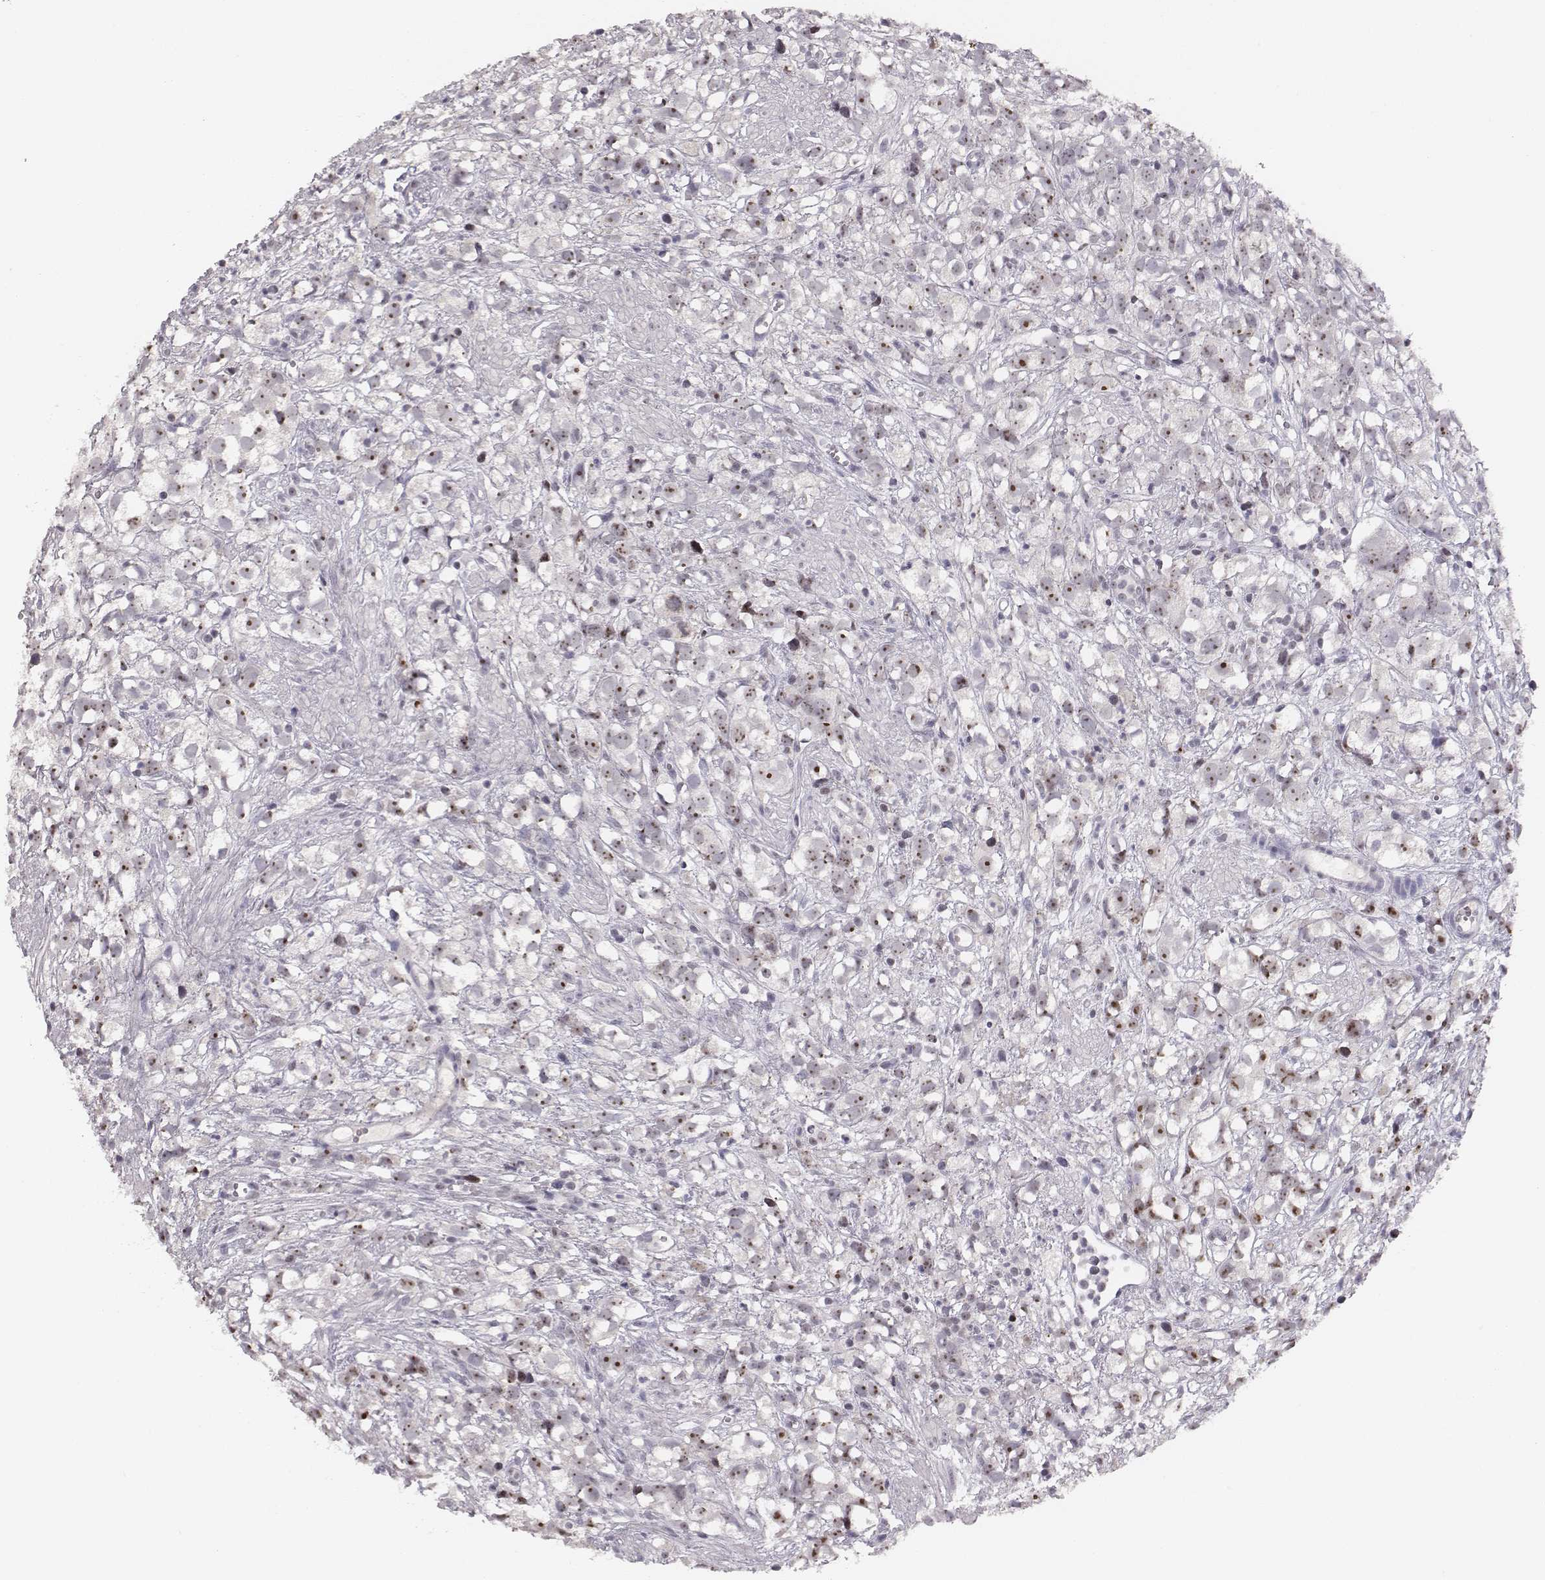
{"staining": {"intensity": "strong", "quantity": ">75%", "location": "nuclear"}, "tissue": "prostate cancer", "cell_type": "Tumor cells", "image_type": "cancer", "snomed": [{"axis": "morphology", "description": "Adenocarcinoma, High grade"}, {"axis": "topography", "description": "Prostate"}], "caption": "IHC (DAB (3,3'-diaminobenzidine)) staining of prostate cancer reveals strong nuclear protein staining in approximately >75% of tumor cells. (brown staining indicates protein expression, while blue staining denotes nuclei).", "gene": "NIFK", "patient": {"sex": "male", "age": 68}}